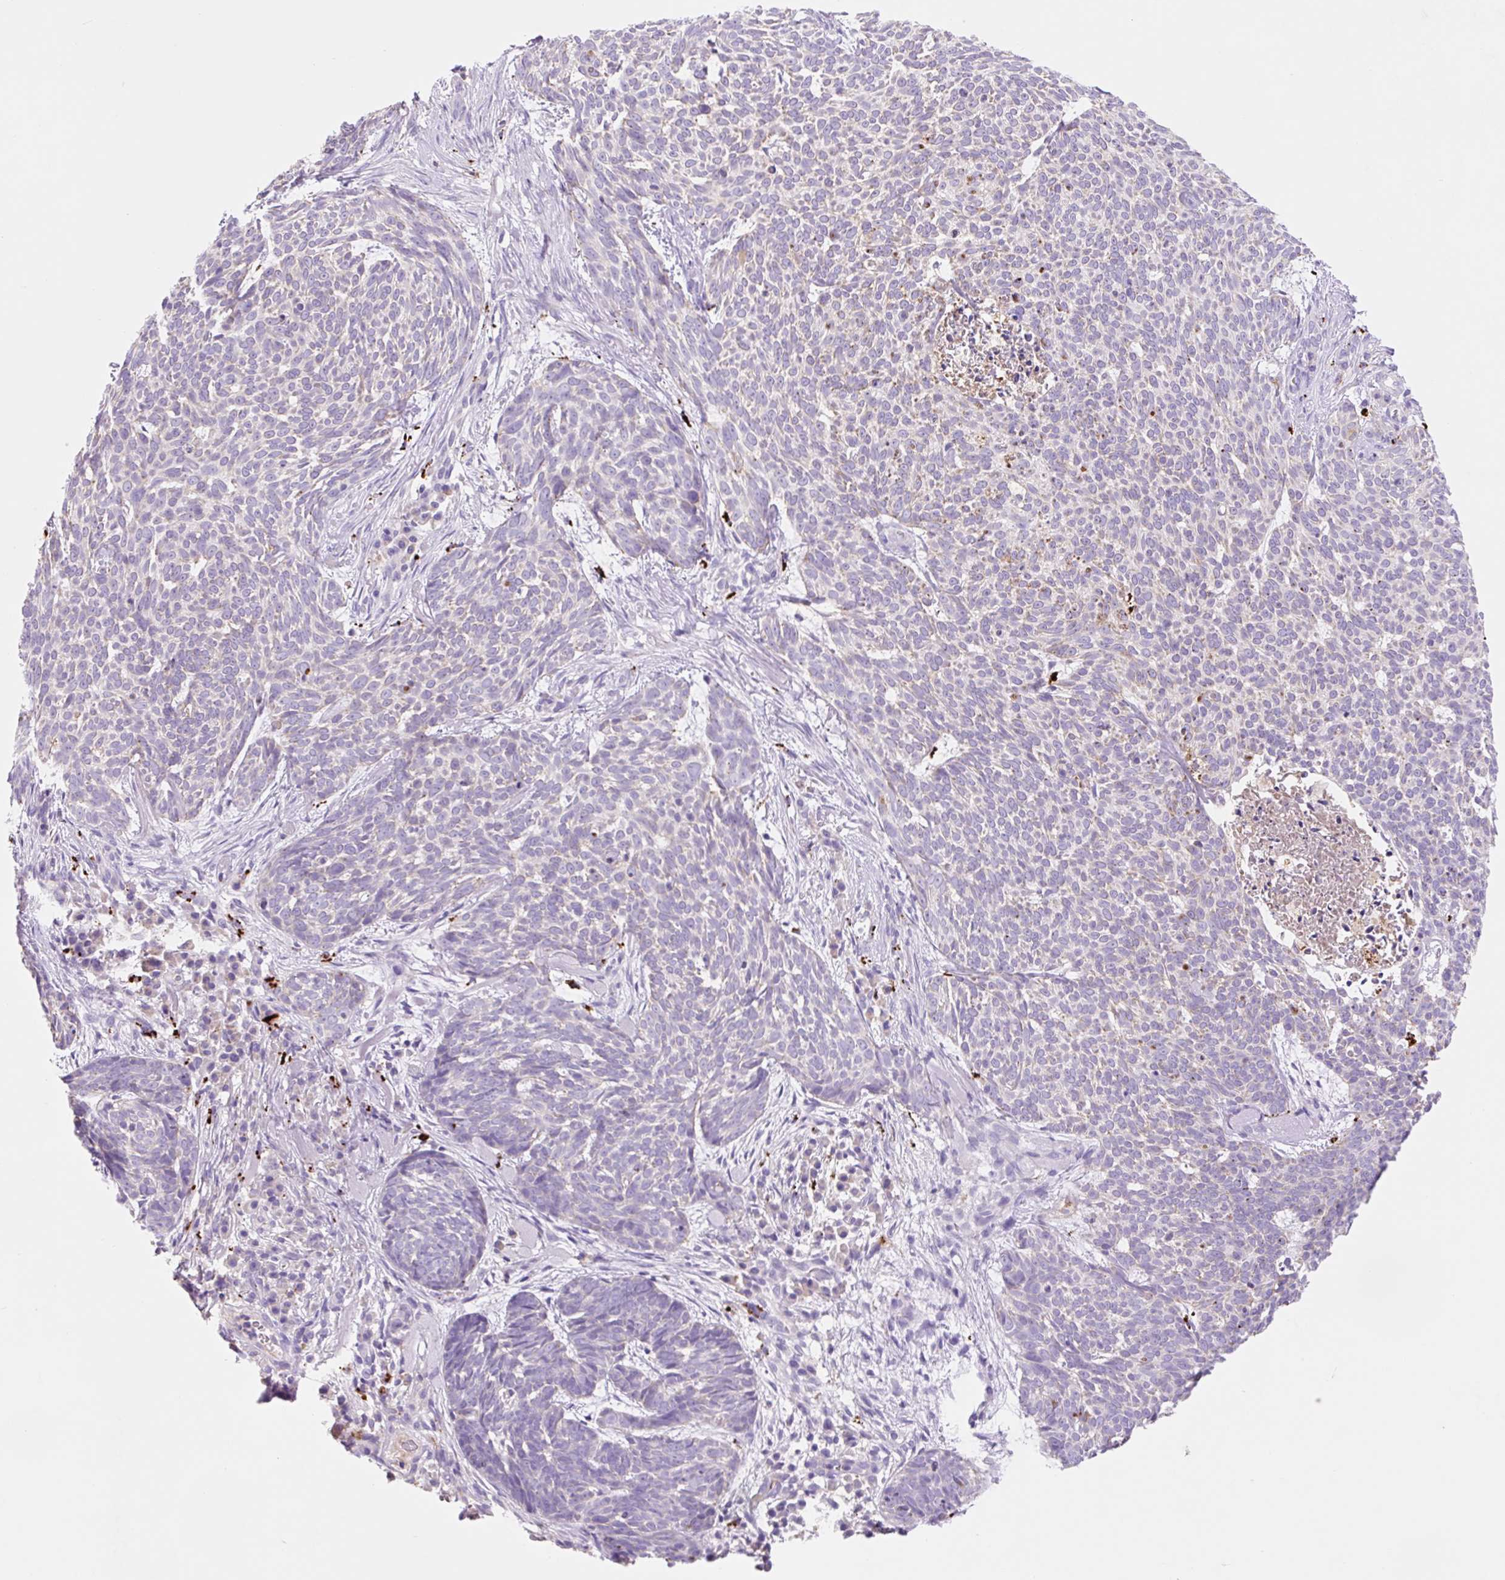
{"staining": {"intensity": "negative", "quantity": "none", "location": "none"}, "tissue": "skin cancer", "cell_type": "Tumor cells", "image_type": "cancer", "snomed": [{"axis": "morphology", "description": "Basal cell carcinoma"}, {"axis": "topography", "description": "Skin"}], "caption": "An immunohistochemistry image of skin basal cell carcinoma is shown. There is no staining in tumor cells of skin basal cell carcinoma. Nuclei are stained in blue.", "gene": "HEXA", "patient": {"sex": "female", "age": 93}}